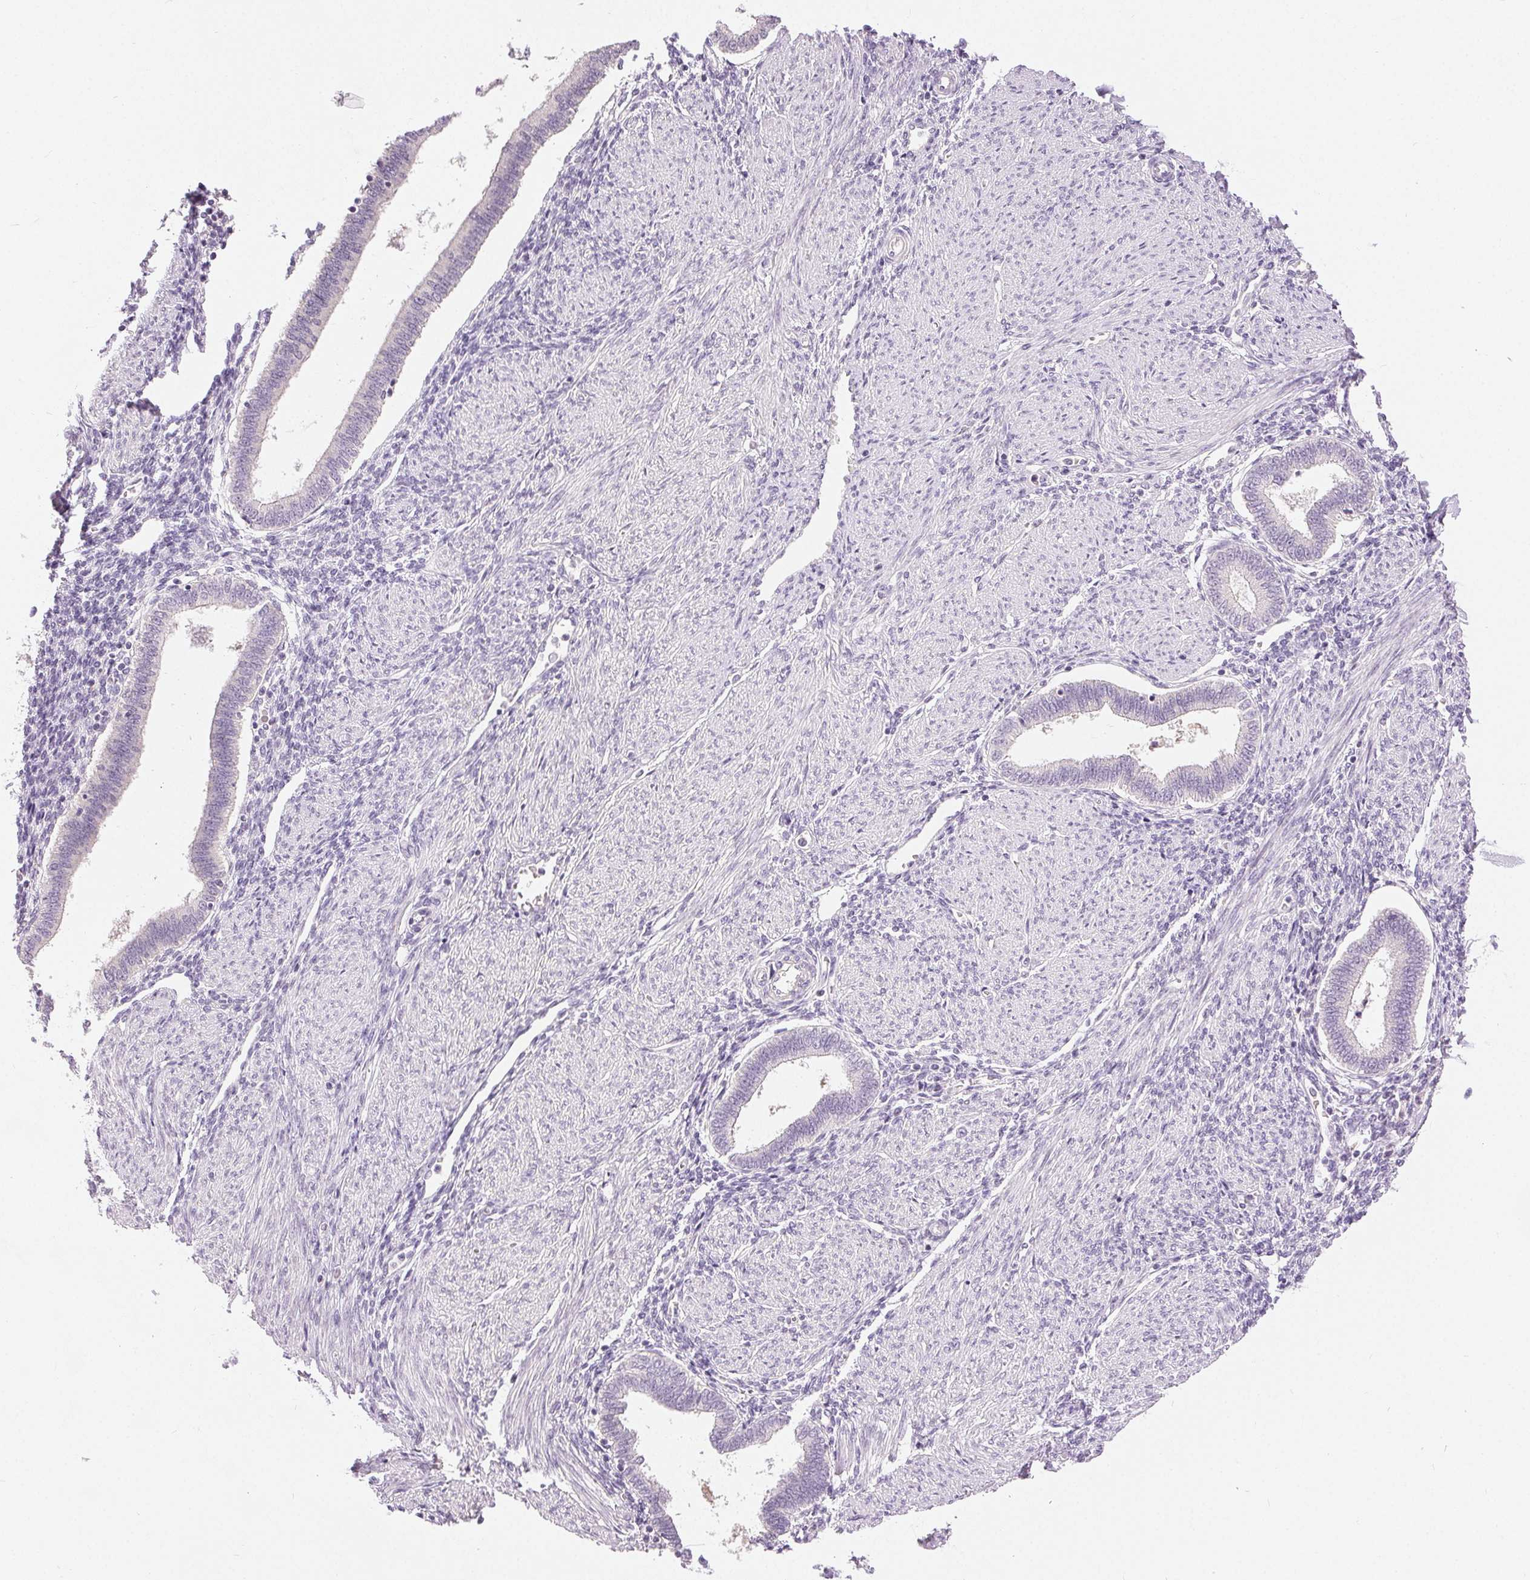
{"staining": {"intensity": "negative", "quantity": "none", "location": "none"}, "tissue": "endometrium", "cell_type": "Cells in endometrial stroma", "image_type": "normal", "snomed": [{"axis": "morphology", "description": "Normal tissue, NOS"}, {"axis": "topography", "description": "Endometrium"}], "caption": "IHC micrograph of unremarkable human endometrium stained for a protein (brown), which displays no expression in cells in endometrial stroma.", "gene": "DSG3", "patient": {"sex": "female", "age": 42}}